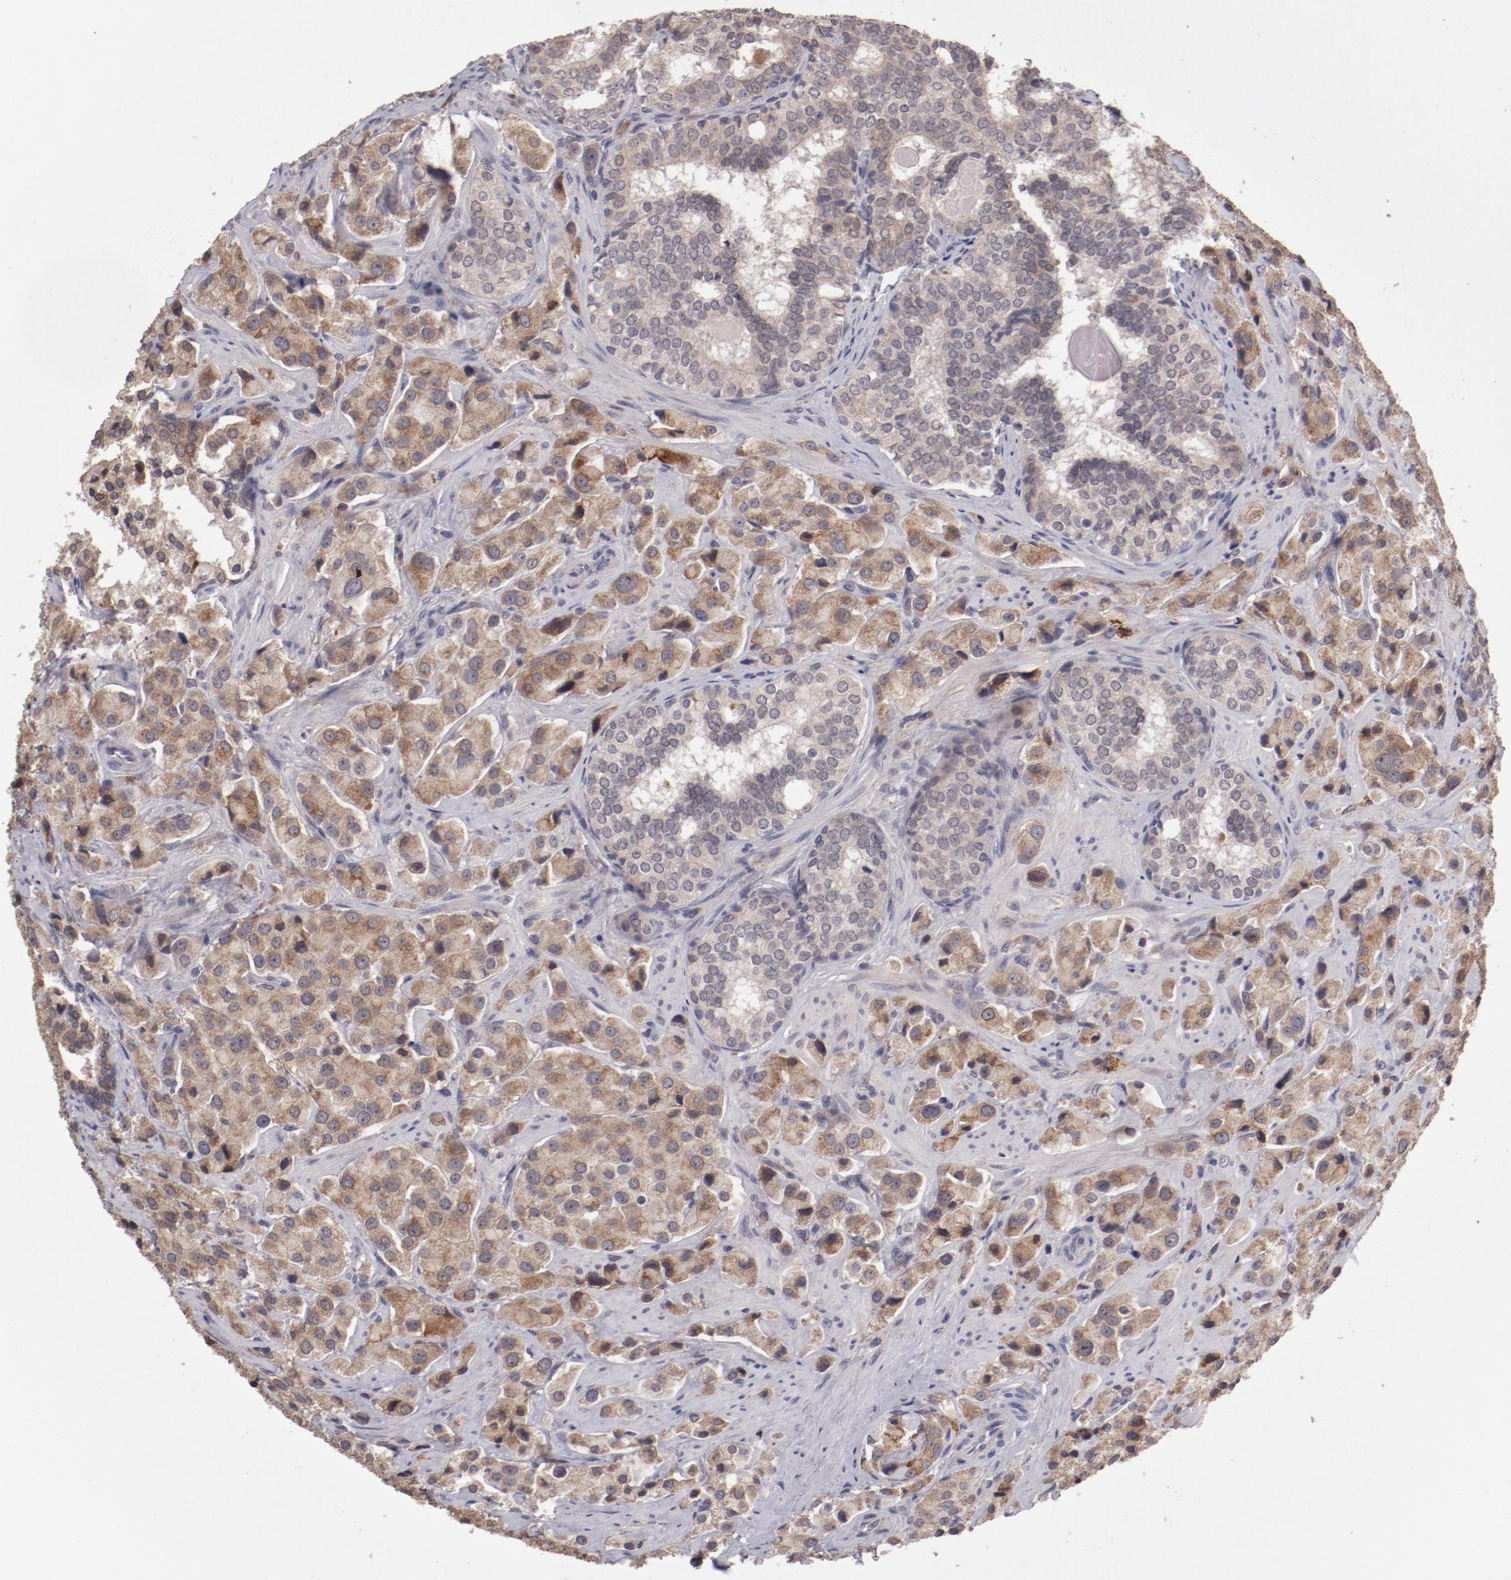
{"staining": {"intensity": "moderate", "quantity": ">75%", "location": "cytoplasmic/membranous"}, "tissue": "prostate cancer", "cell_type": "Tumor cells", "image_type": "cancer", "snomed": [{"axis": "morphology", "description": "Adenocarcinoma, Medium grade"}, {"axis": "topography", "description": "Prostate"}], "caption": "An IHC photomicrograph of neoplastic tissue is shown. Protein staining in brown shows moderate cytoplasmic/membranous positivity in prostate adenocarcinoma (medium-grade) within tumor cells. (brown staining indicates protein expression, while blue staining denotes nuclei).", "gene": "IL12A", "patient": {"sex": "male", "age": 70}}